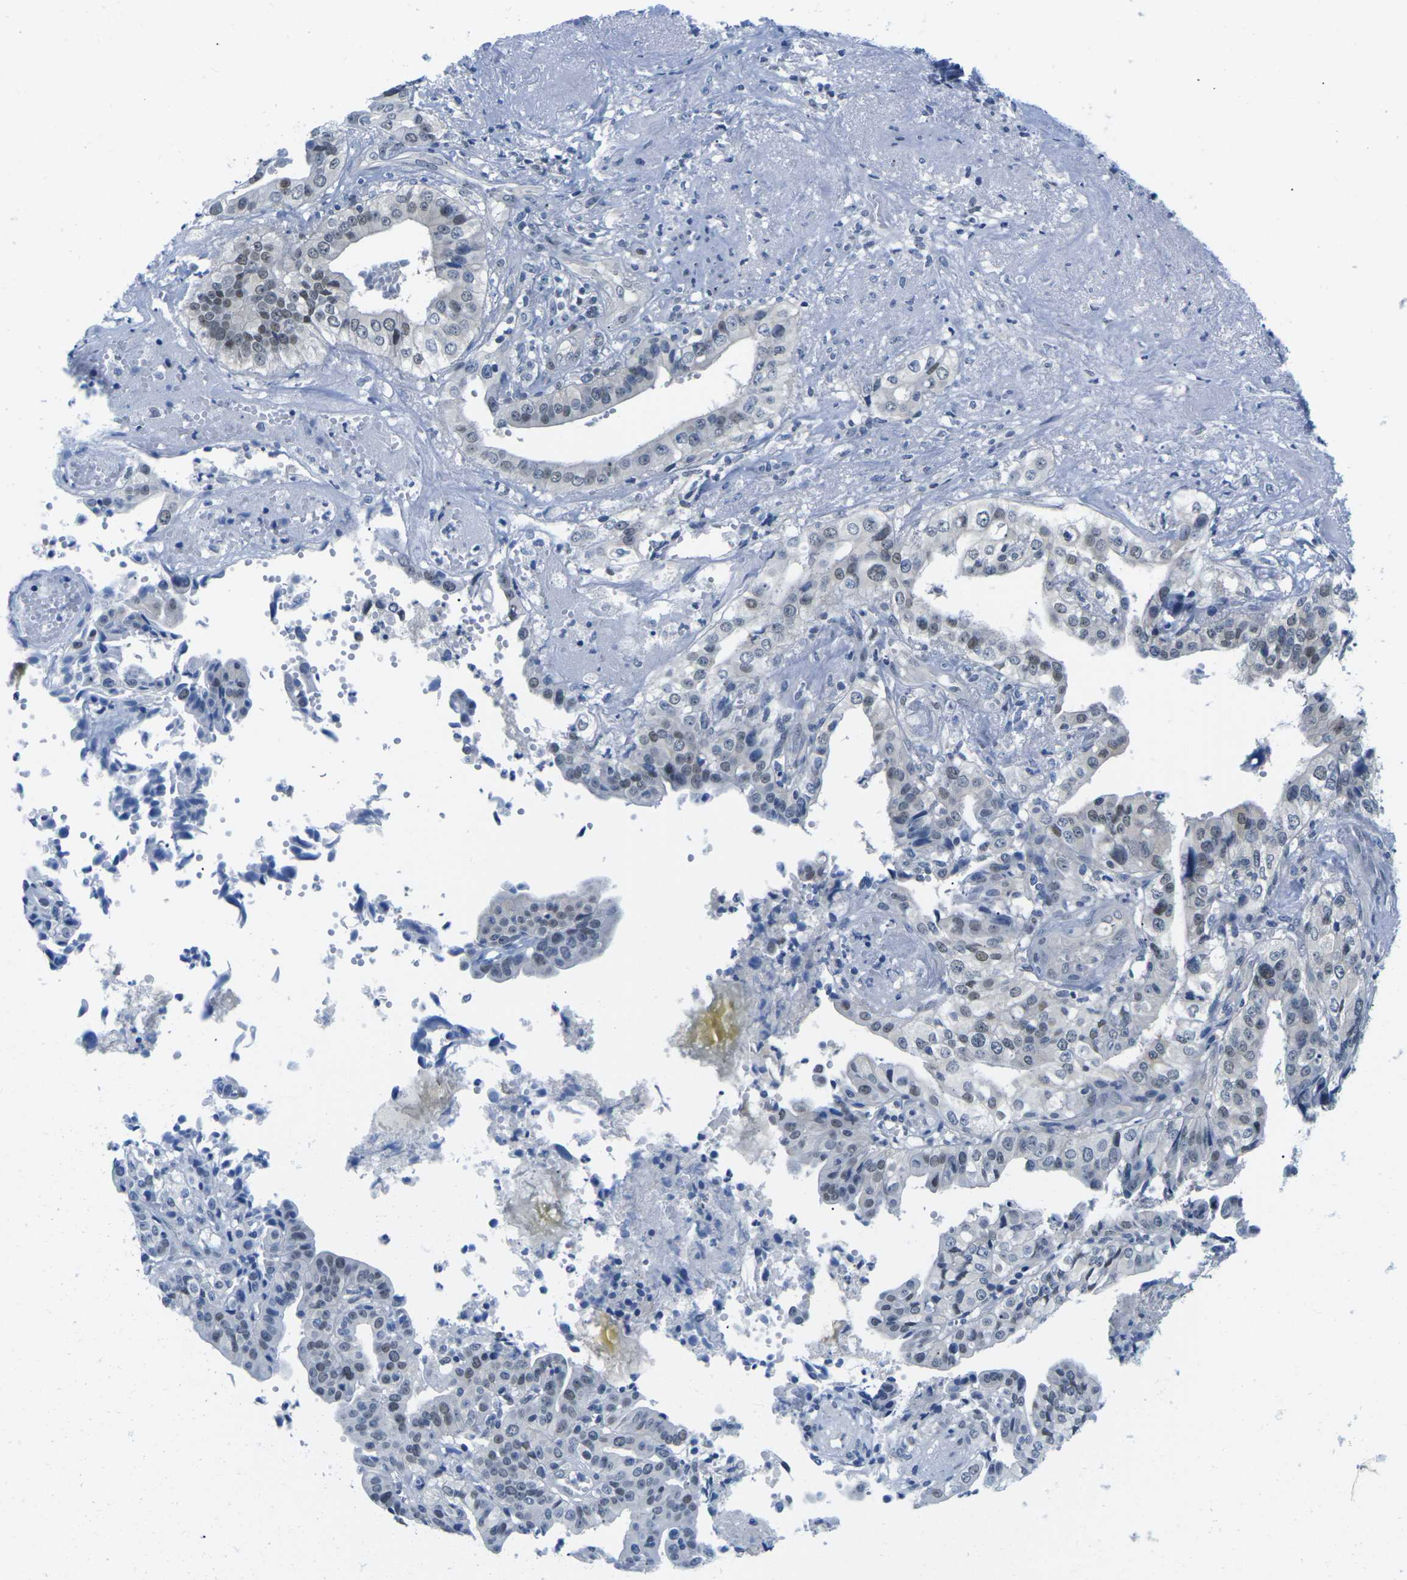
{"staining": {"intensity": "moderate", "quantity": "<25%", "location": "nuclear"}, "tissue": "liver cancer", "cell_type": "Tumor cells", "image_type": "cancer", "snomed": [{"axis": "morphology", "description": "Cholangiocarcinoma"}, {"axis": "topography", "description": "Liver"}], "caption": "The immunohistochemical stain highlights moderate nuclear positivity in tumor cells of liver cancer (cholangiocarcinoma) tissue.", "gene": "UBA7", "patient": {"sex": "female", "age": 61}}